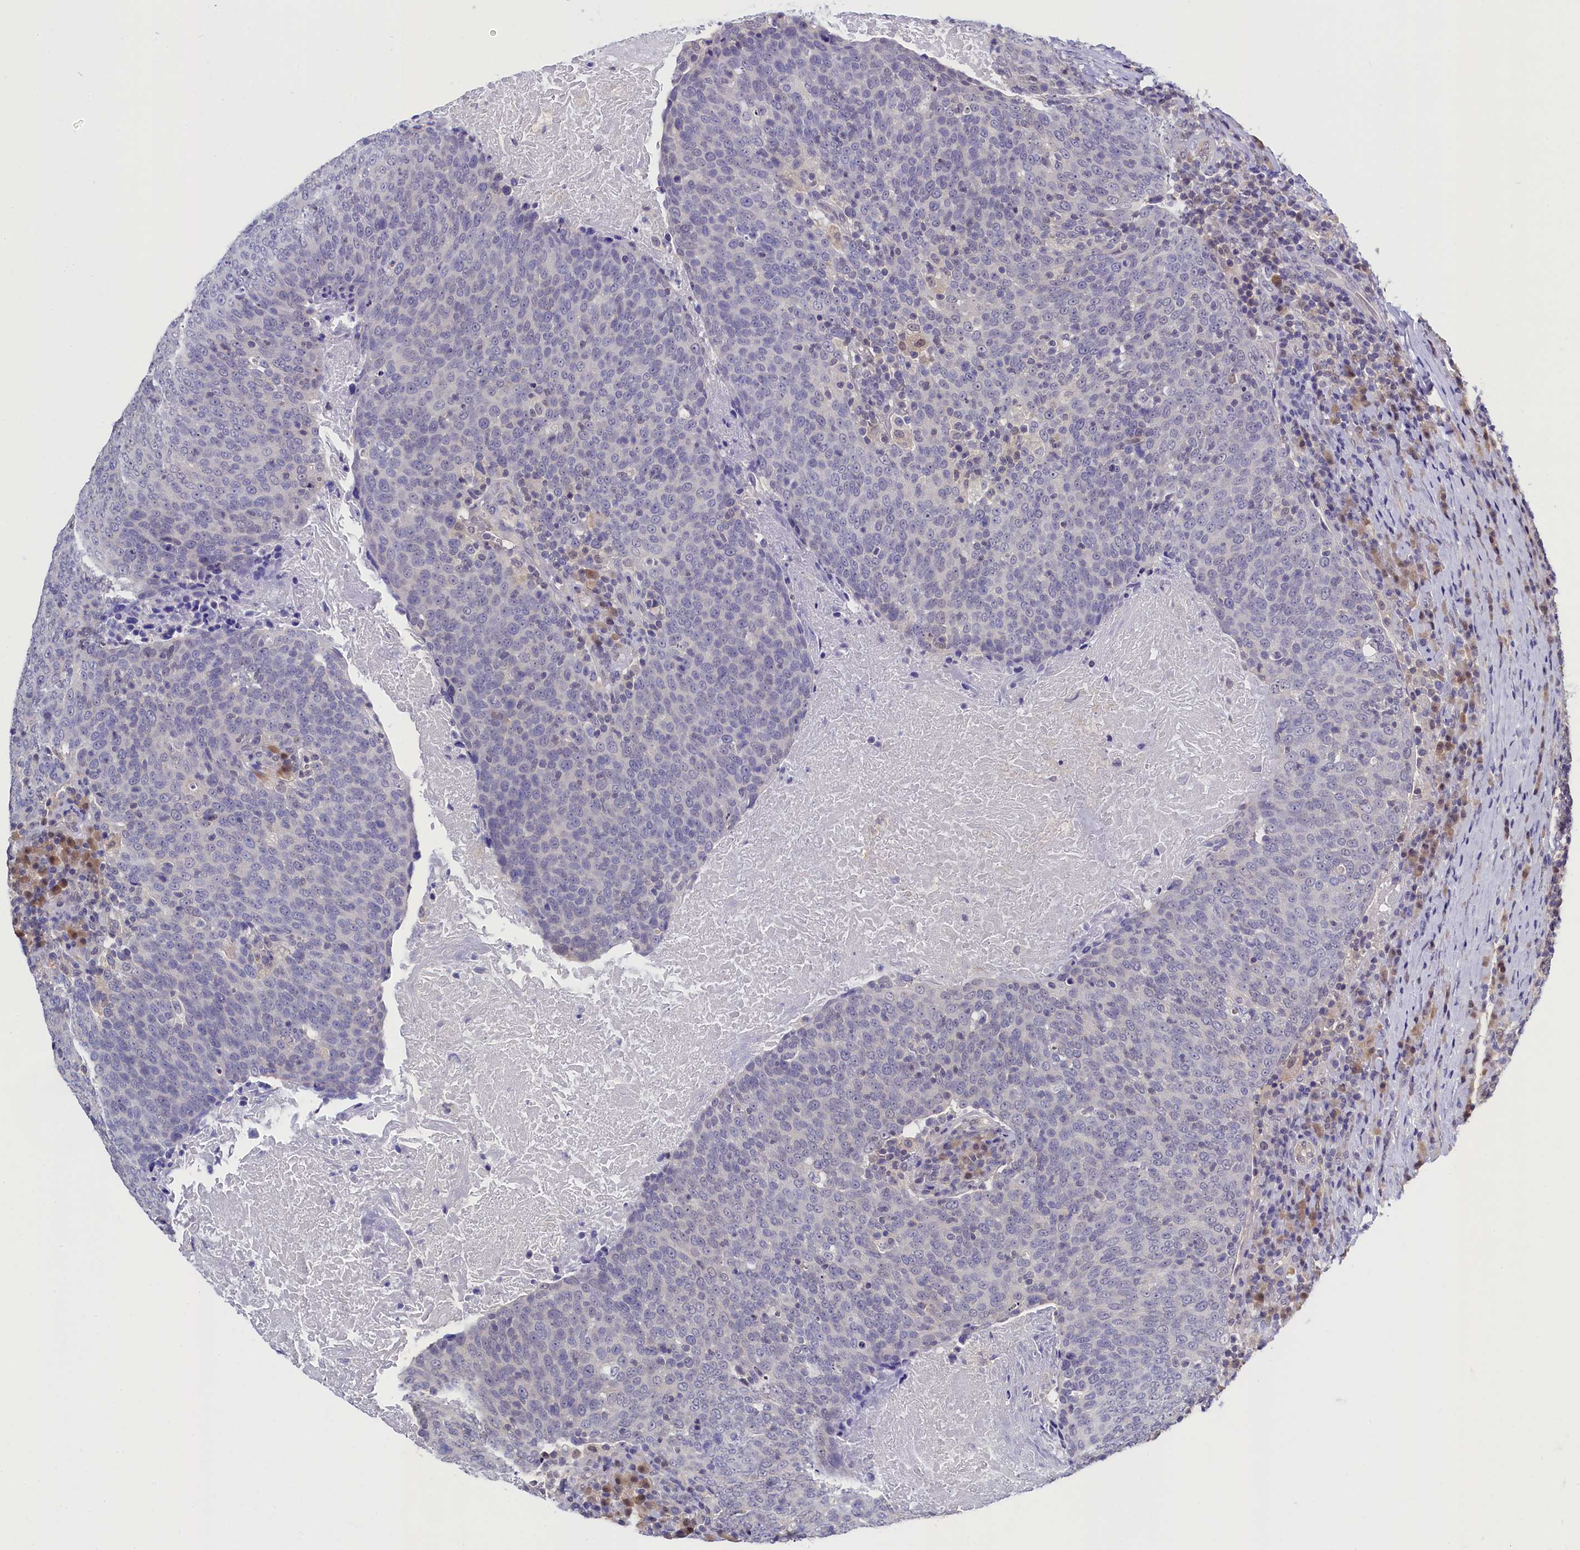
{"staining": {"intensity": "negative", "quantity": "none", "location": "none"}, "tissue": "head and neck cancer", "cell_type": "Tumor cells", "image_type": "cancer", "snomed": [{"axis": "morphology", "description": "Squamous cell carcinoma, NOS"}, {"axis": "morphology", "description": "Squamous cell carcinoma, metastatic, NOS"}, {"axis": "topography", "description": "Lymph node"}, {"axis": "topography", "description": "Head-Neck"}], "caption": "An image of human head and neck cancer (squamous cell carcinoma) is negative for staining in tumor cells.", "gene": "C11orf54", "patient": {"sex": "male", "age": 62}}